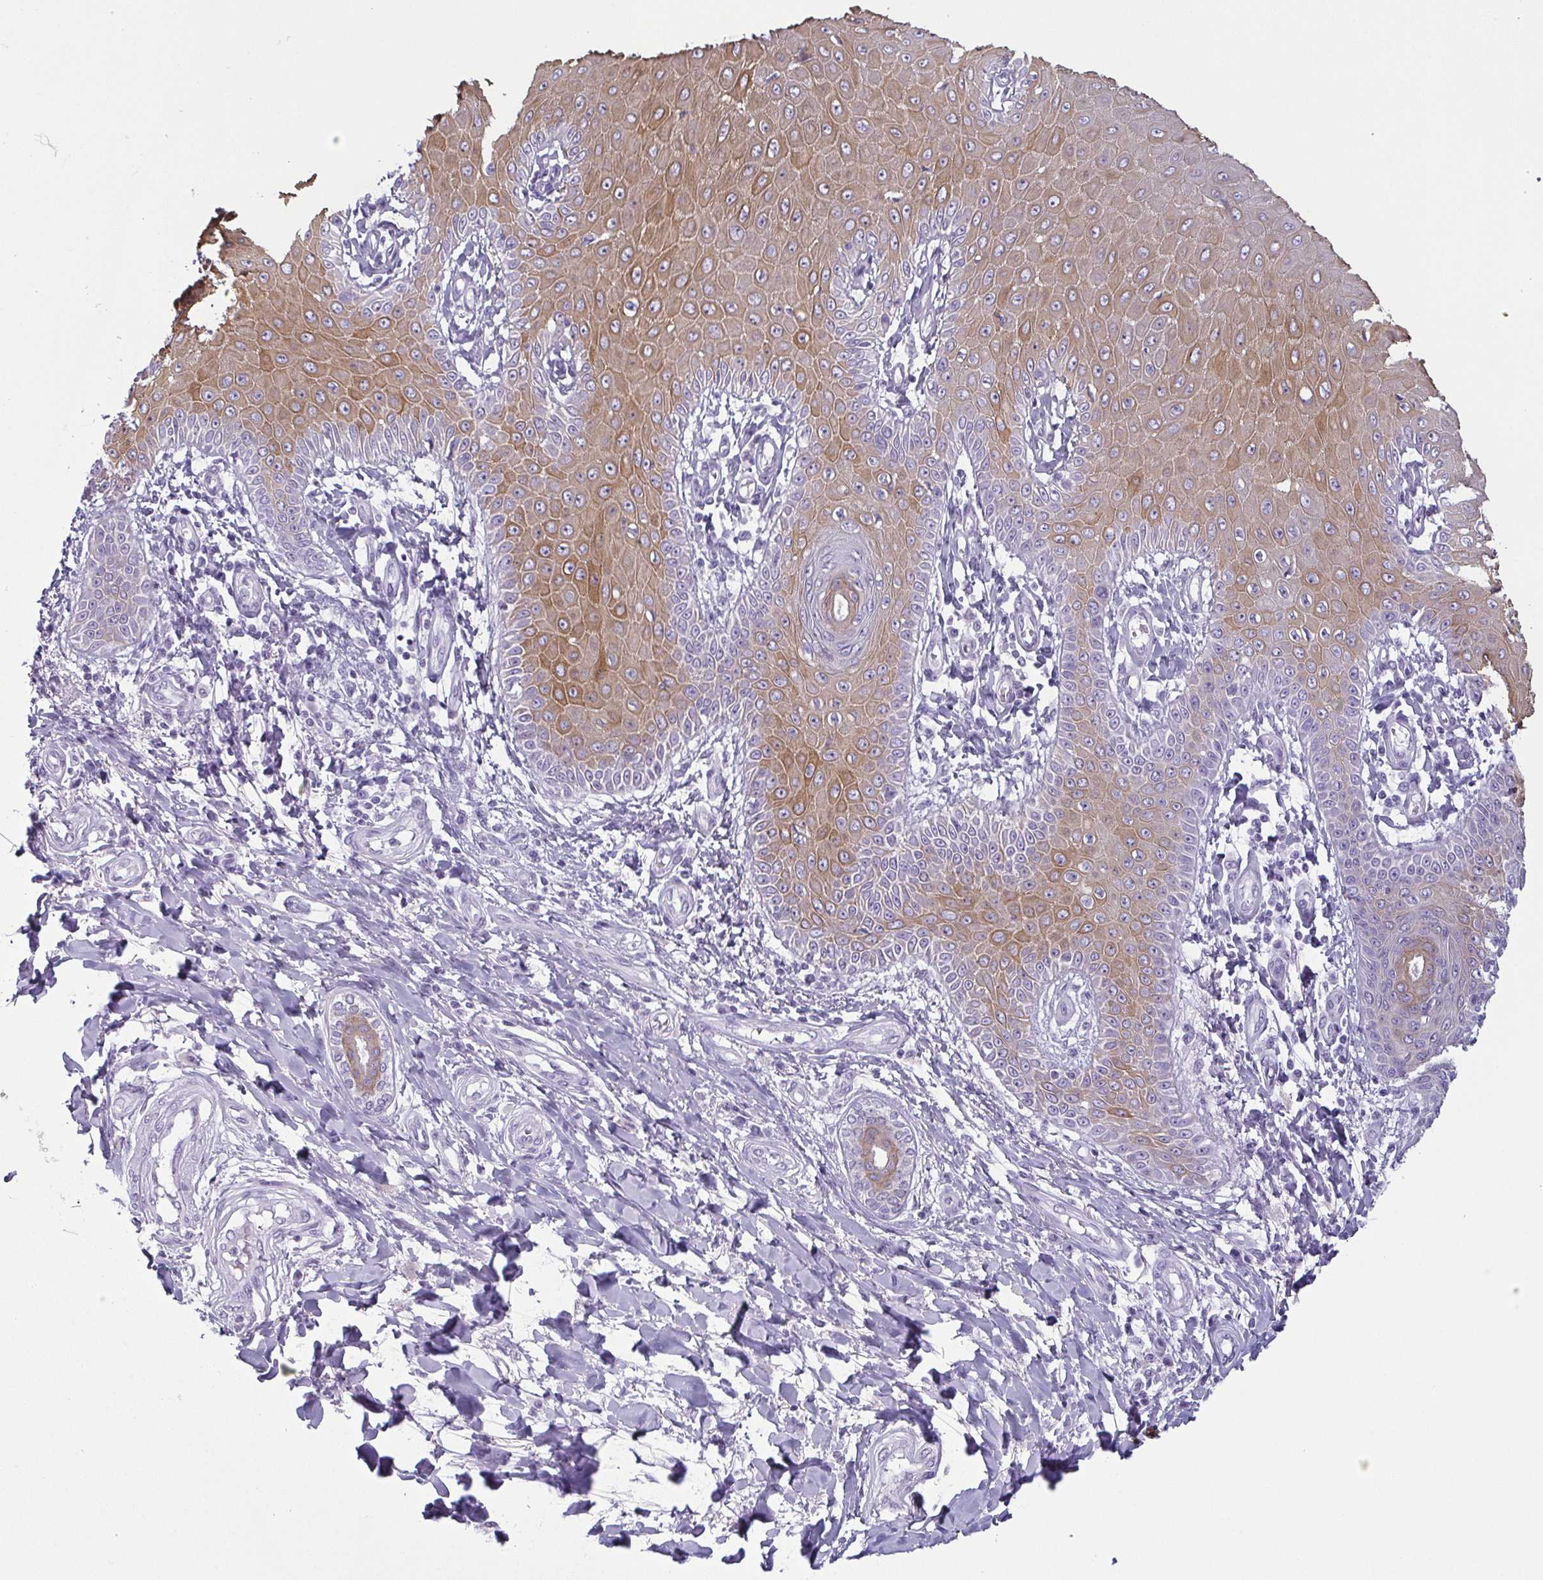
{"staining": {"intensity": "moderate", "quantity": "<25%", "location": "cytoplasmic/membranous"}, "tissue": "skin cancer", "cell_type": "Tumor cells", "image_type": "cancer", "snomed": [{"axis": "morphology", "description": "Squamous cell carcinoma, NOS"}, {"axis": "topography", "description": "Skin"}], "caption": "Protein expression analysis of human skin cancer (squamous cell carcinoma) reveals moderate cytoplasmic/membranous expression in approximately <25% of tumor cells.", "gene": "KRT78", "patient": {"sex": "male", "age": 70}}